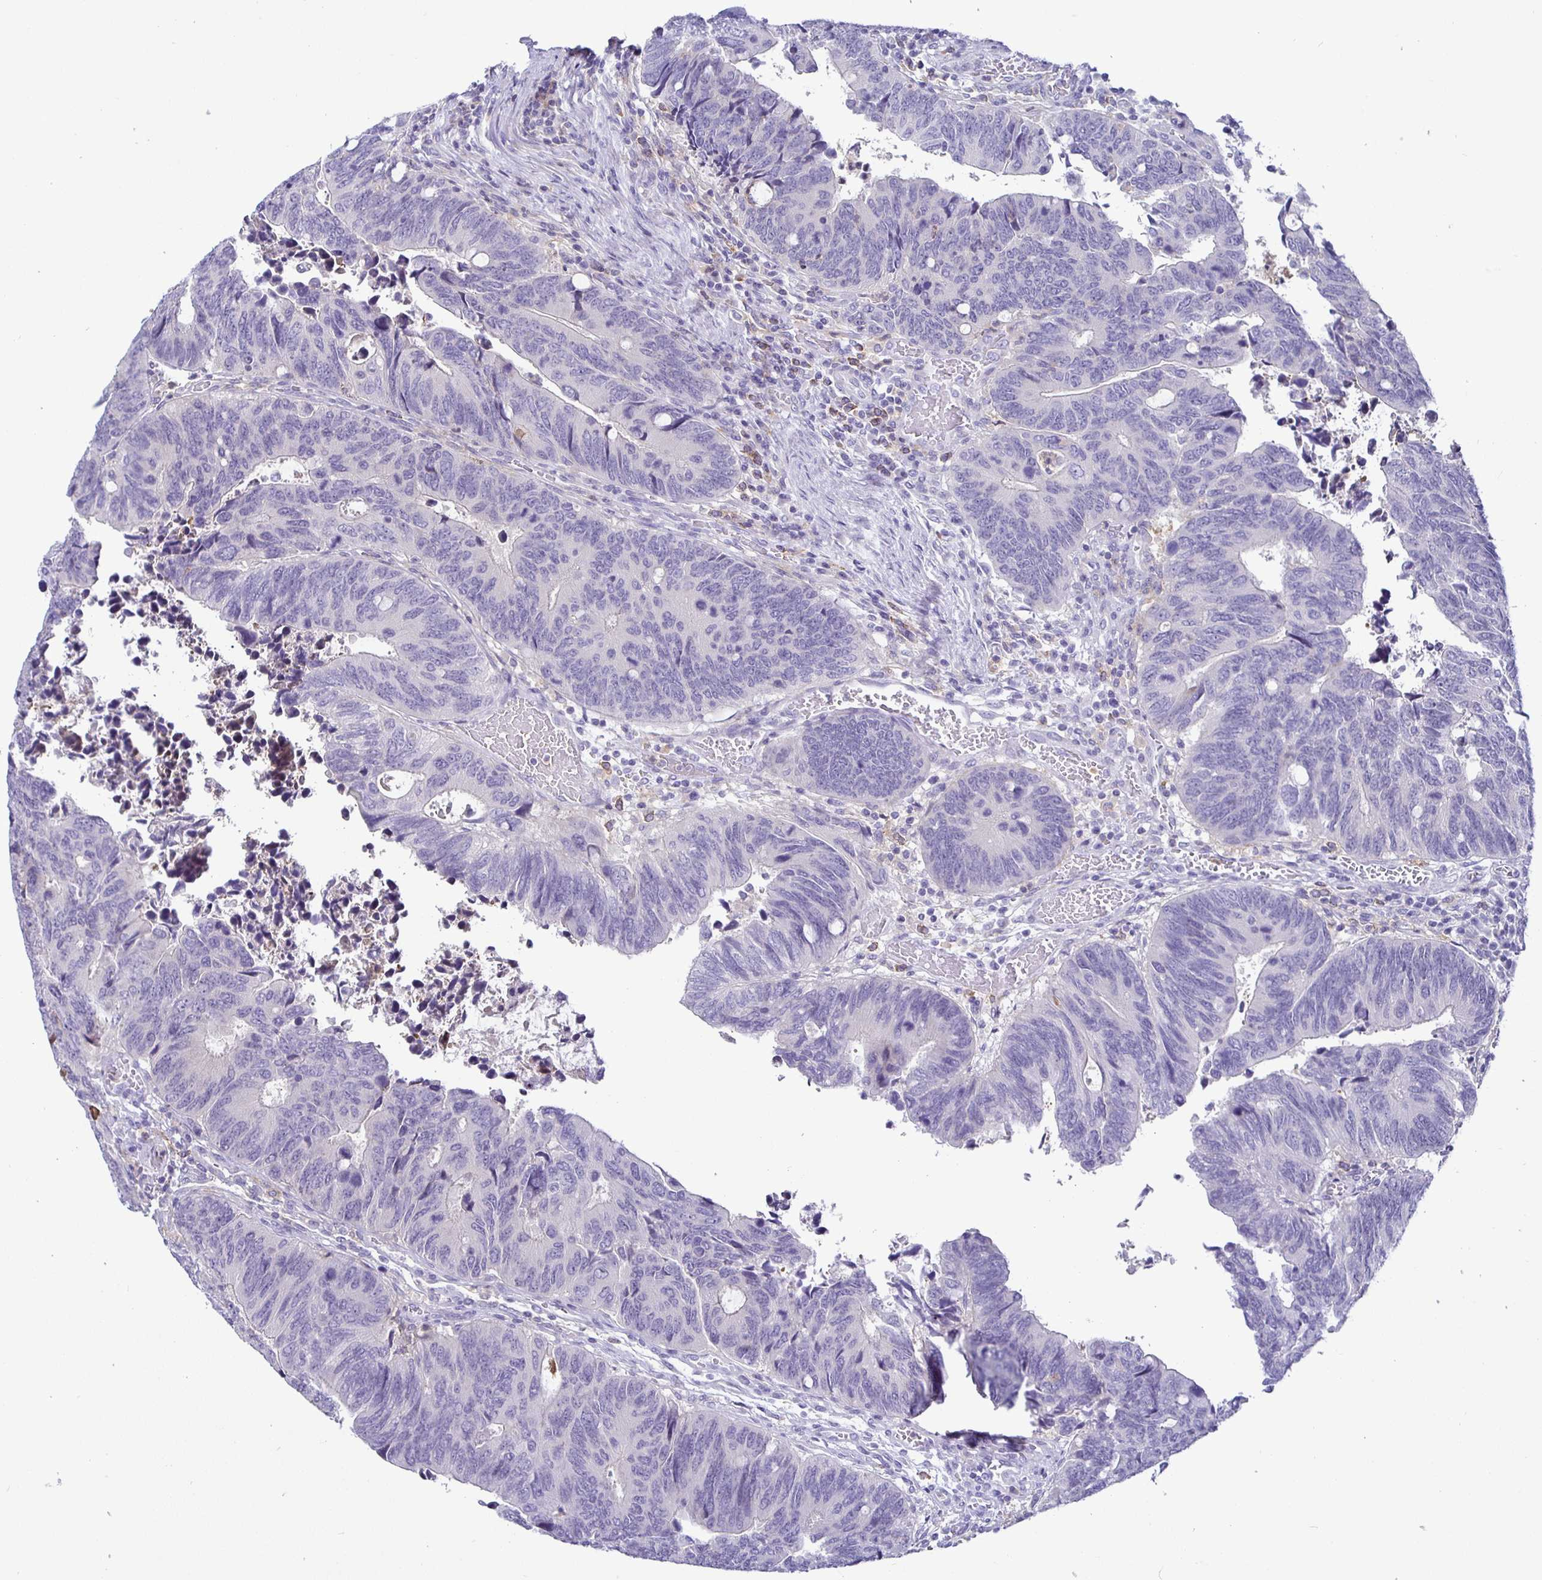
{"staining": {"intensity": "negative", "quantity": "none", "location": "none"}, "tissue": "colorectal cancer", "cell_type": "Tumor cells", "image_type": "cancer", "snomed": [{"axis": "morphology", "description": "Adenocarcinoma, NOS"}, {"axis": "topography", "description": "Colon"}], "caption": "The immunohistochemistry (IHC) histopathology image has no significant expression in tumor cells of colorectal adenocarcinoma tissue.", "gene": "SIRPA", "patient": {"sex": "male", "age": 87}}